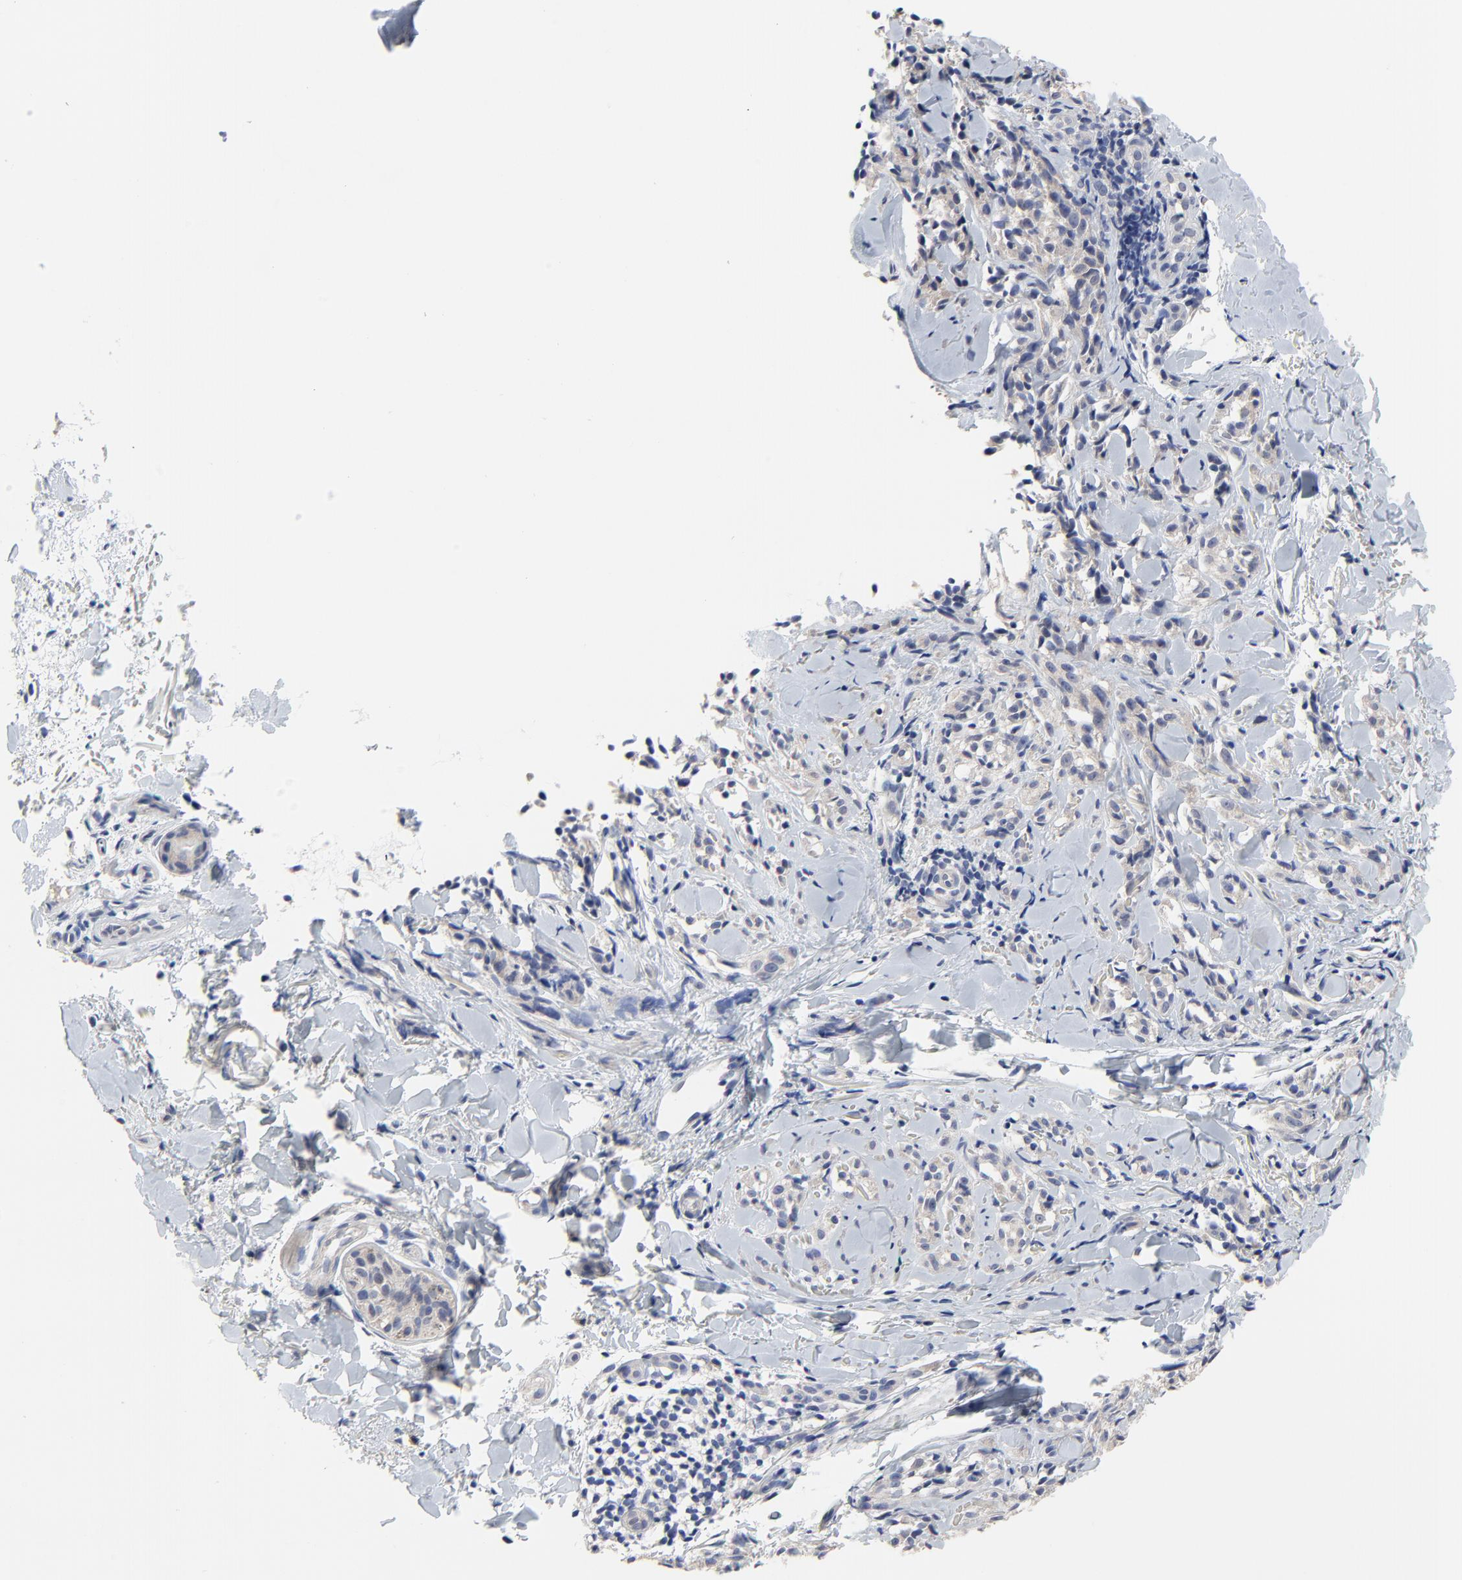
{"staining": {"intensity": "weak", "quantity": ">75%", "location": "cytoplasmic/membranous"}, "tissue": "melanoma", "cell_type": "Tumor cells", "image_type": "cancer", "snomed": [{"axis": "morphology", "description": "Malignant melanoma, Metastatic site"}, {"axis": "topography", "description": "Skin"}], "caption": "The micrograph exhibits immunohistochemical staining of malignant melanoma (metastatic site). There is weak cytoplasmic/membranous staining is present in approximately >75% of tumor cells.", "gene": "DHRSX", "patient": {"sex": "female", "age": 66}}